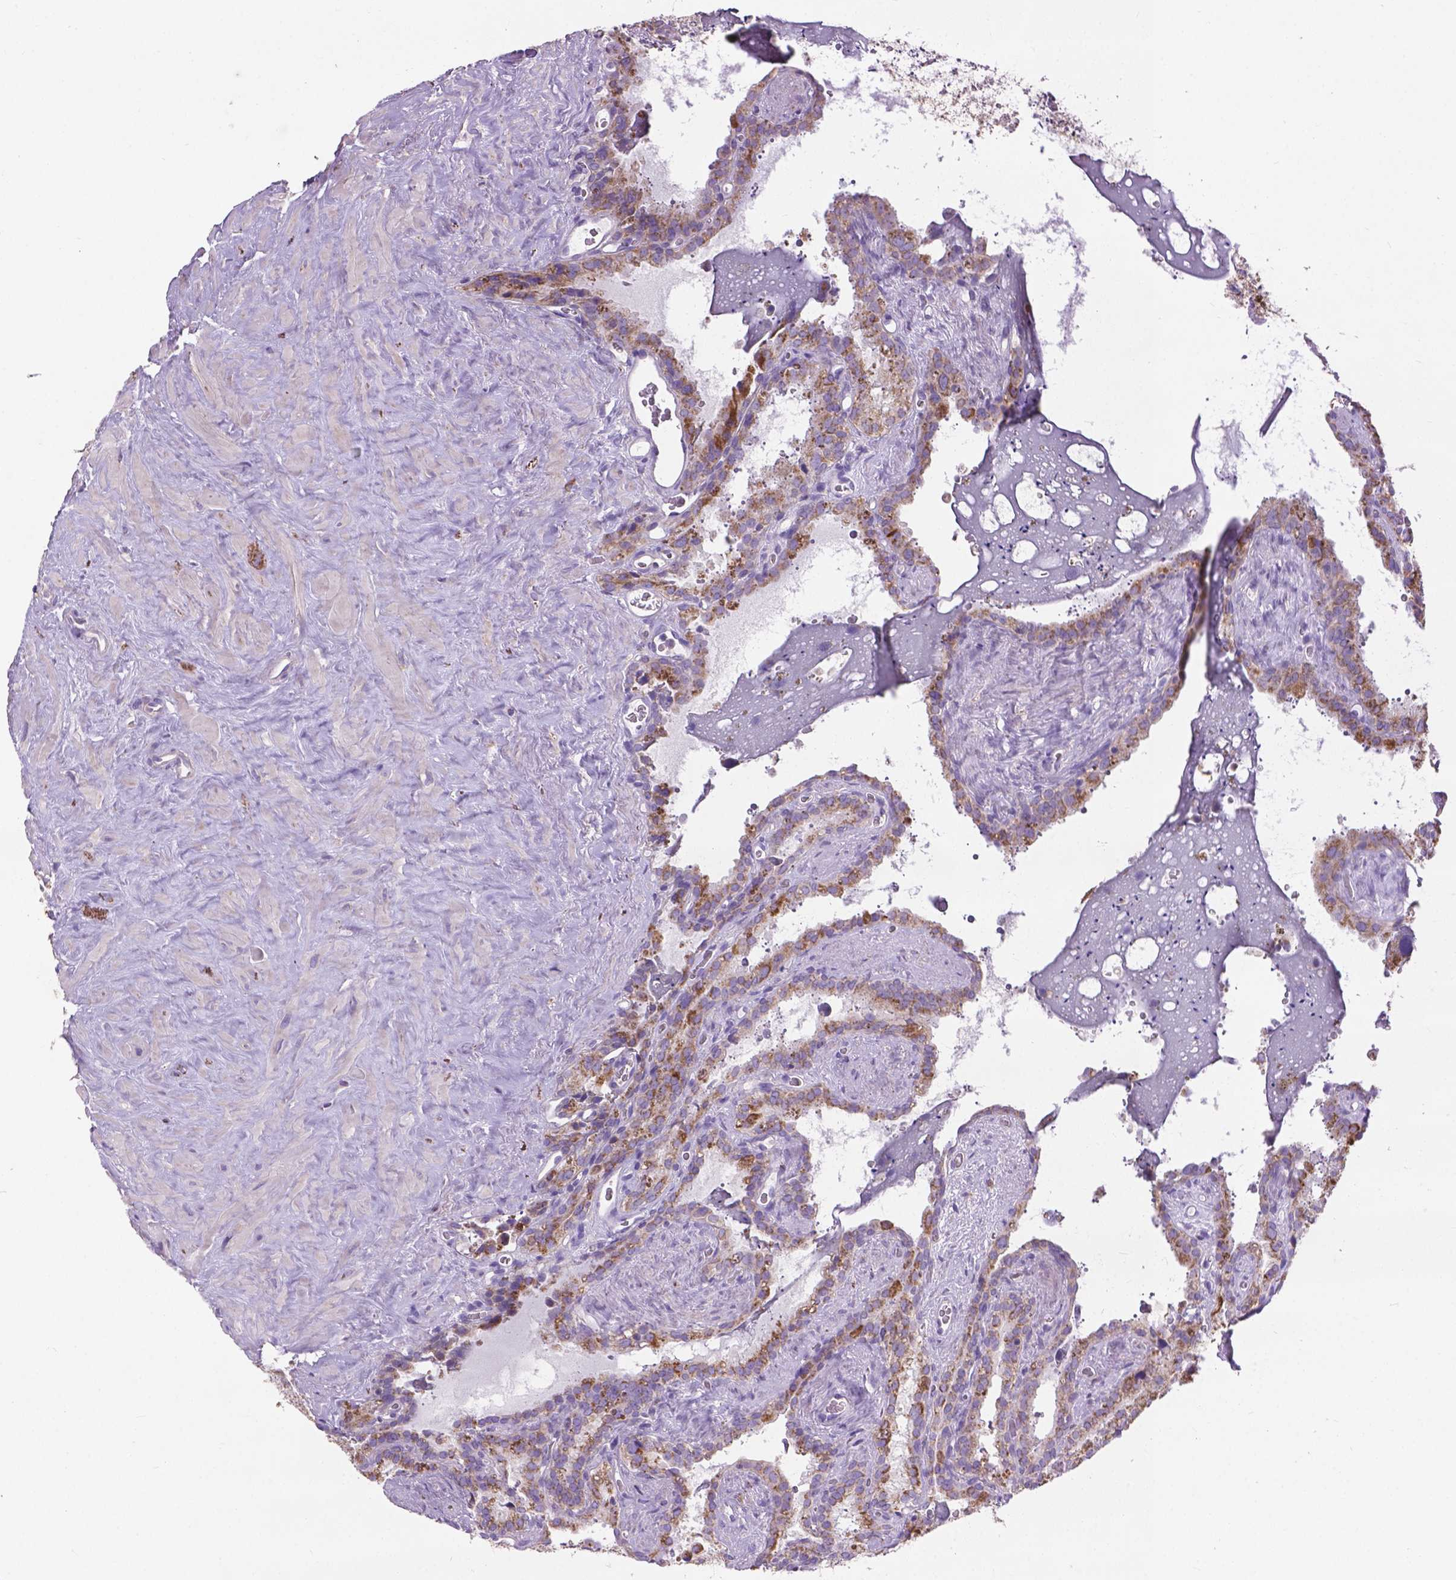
{"staining": {"intensity": "moderate", "quantity": ">75%", "location": "cytoplasmic/membranous"}, "tissue": "seminal vesicle", "cell_type": "Glandular cells", "image_type": "normal", "snomed": [{"axis": "morphology", "description": "Normal tissue, NOS"}, {"axis": "topography", "description": "Prostate"}, {"axis": "topography", "description": "Seminal veicle"}], "caption": "Glandular cells show medium levels of moderate cytoplasmic/membranous staining in about >75% of cells in unremarkable human seminal vesicle.", "gene": "VDAC1", "patient": {"sex": "male", "age": 71}}